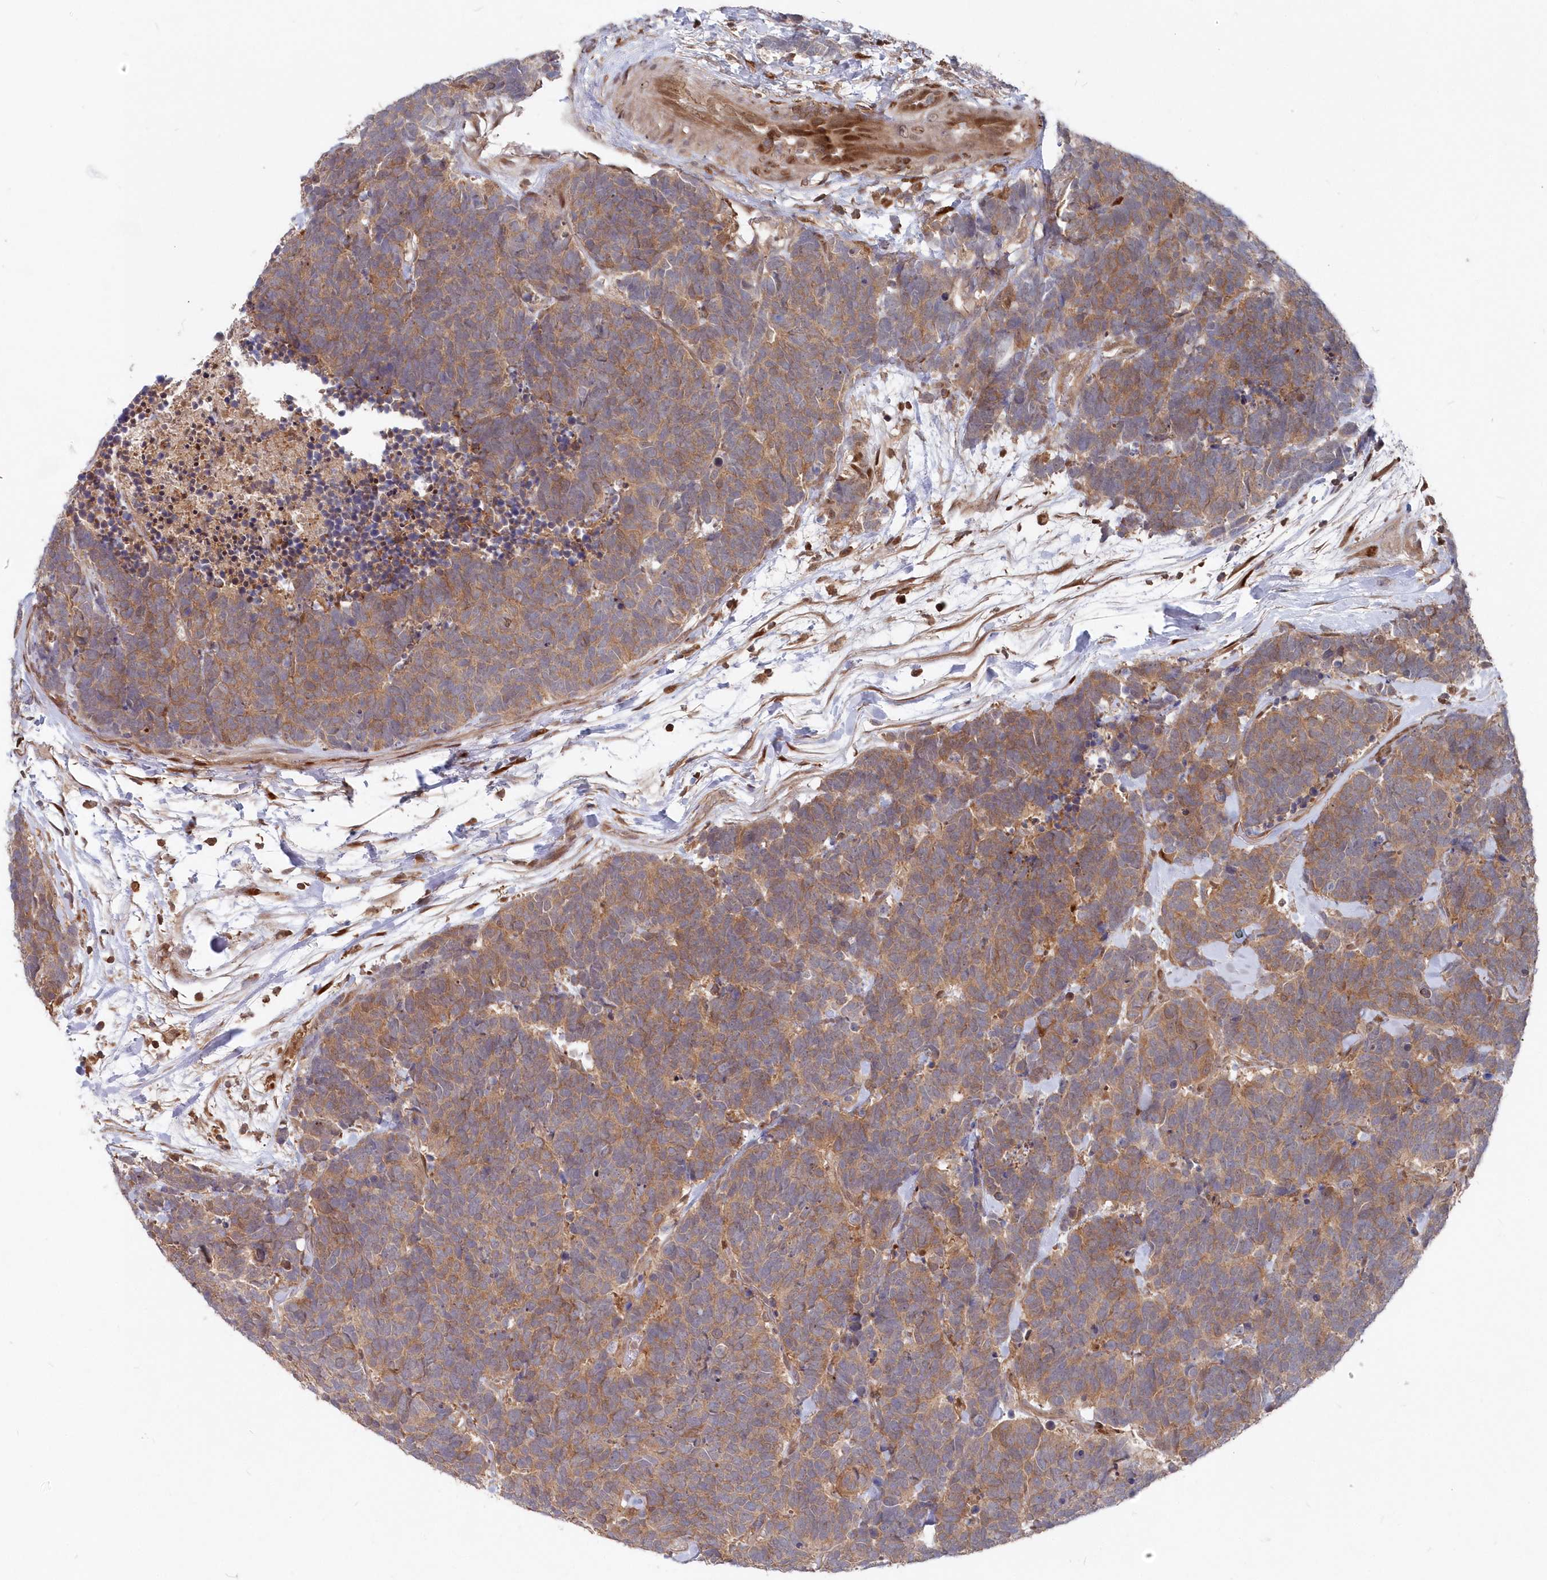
{"staining": {"intensity": "moderate", "quantity": ">75%", "location": "cytoplasmic/membranous"}, "tissue": "carcinoid", "cell_type": "Tumor cells", "image_type": "cancer", "snomed": [{"axis": "morphology", "description": "Carcinoma, NOS"}, {"axis": "morphology", "description": "Carcinoid, malignant, NOS"}, {"axis": "topography", "description": "Urinary bladder"}], "caption": "Carcinoid stained with DAB IHC displays medium levels of moderate cytoplasmic/membranous positivity in approximately >75% of tumor cells.", "gene": "ABHD14B", "patient": {"sex": "male", "age": 57}}